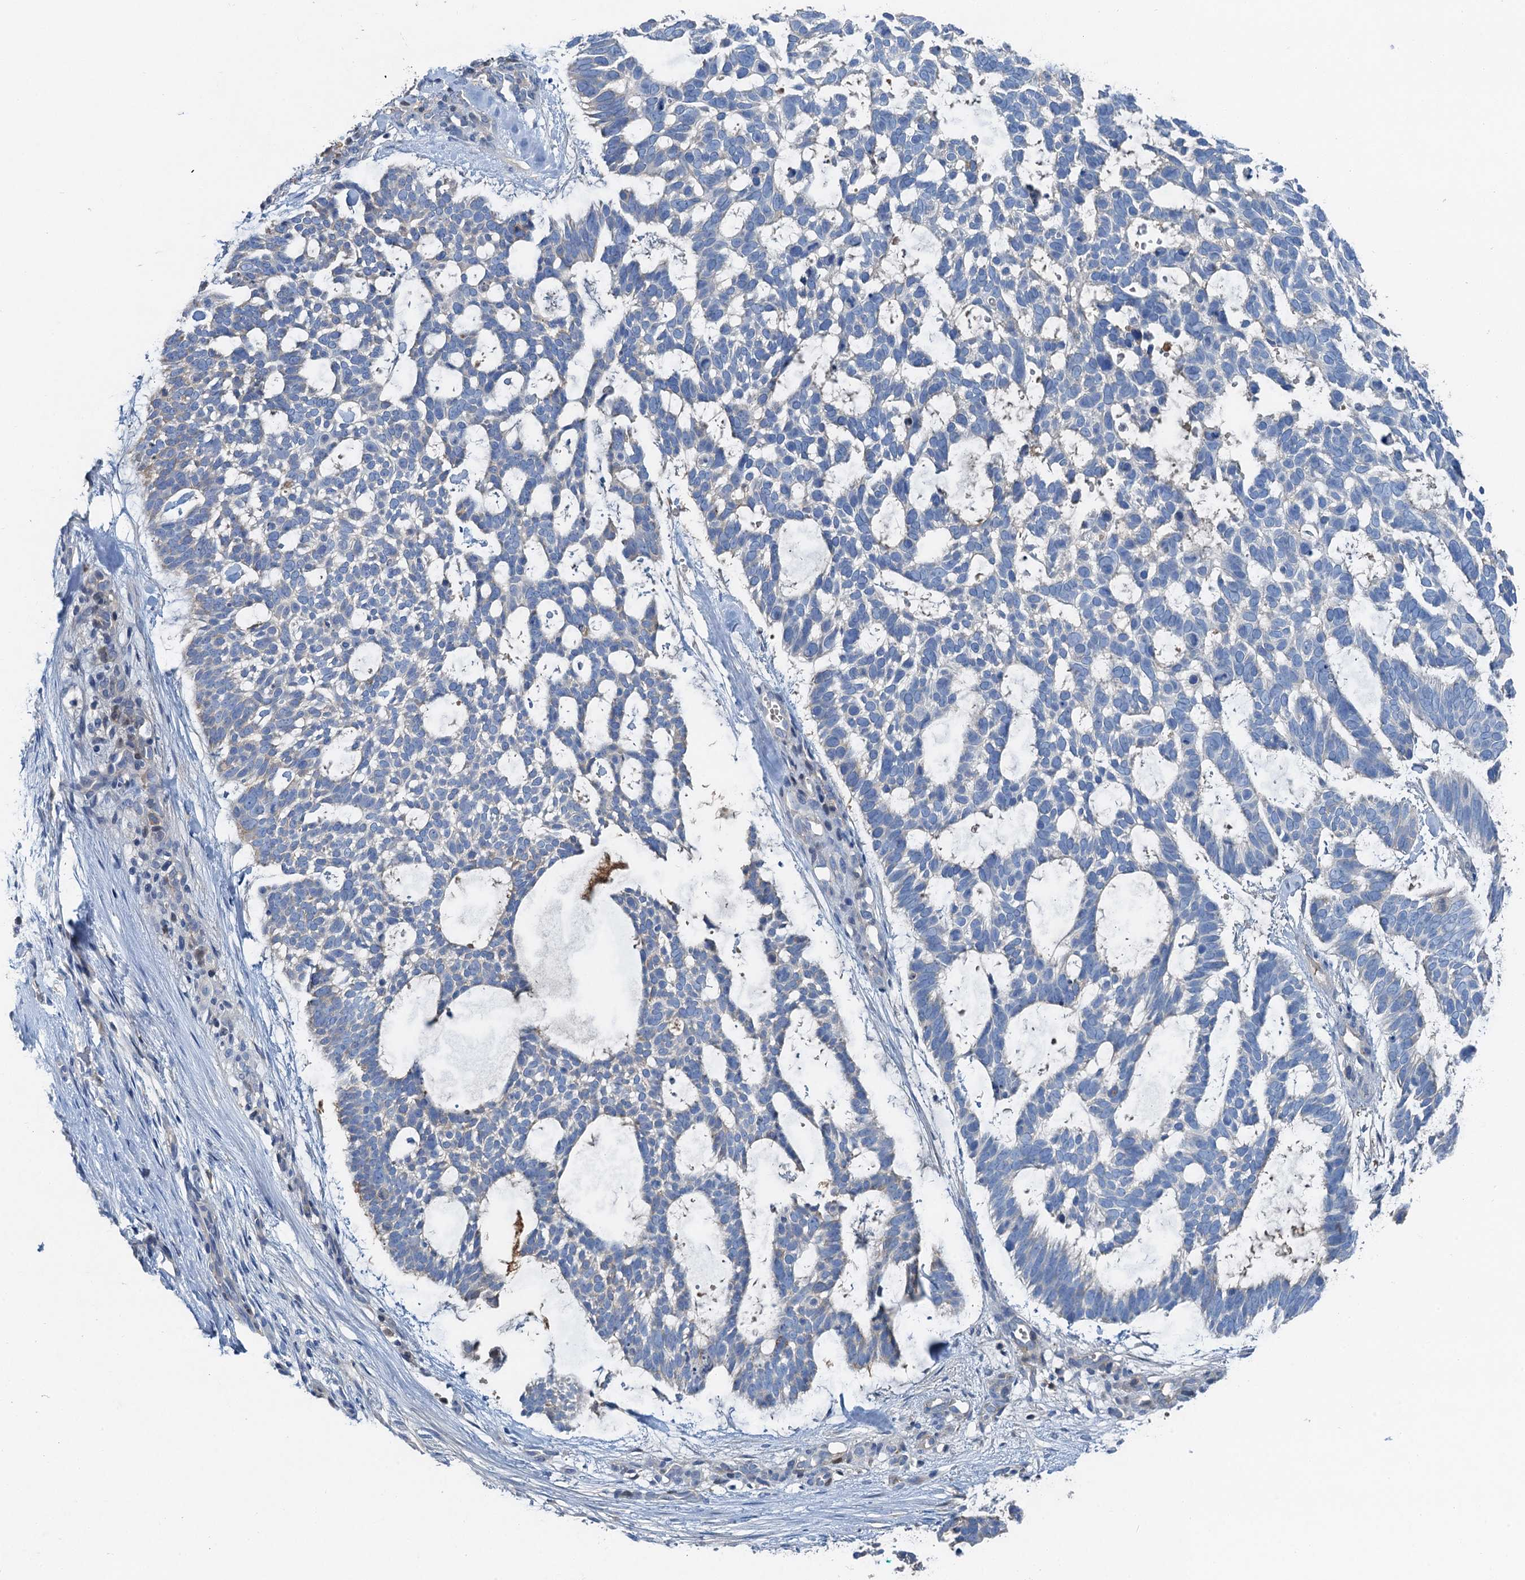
{"staining": {"intensity": "negative", "quantity": "none", "location": "none"}, "tissue": "skin cancer", "cell_type": "Tumor cells", "image_type": "cancer", "snomed": [{"axis": "morphology", "description": "Basal cell carcinoma"}, {"axis": "topography", "description": "Skin"}], "caption": "Tumor cells show no significant protein positivity in skin cancer.", "gene": "OTOA", "patient": {"sex": "male", "age": 88}}